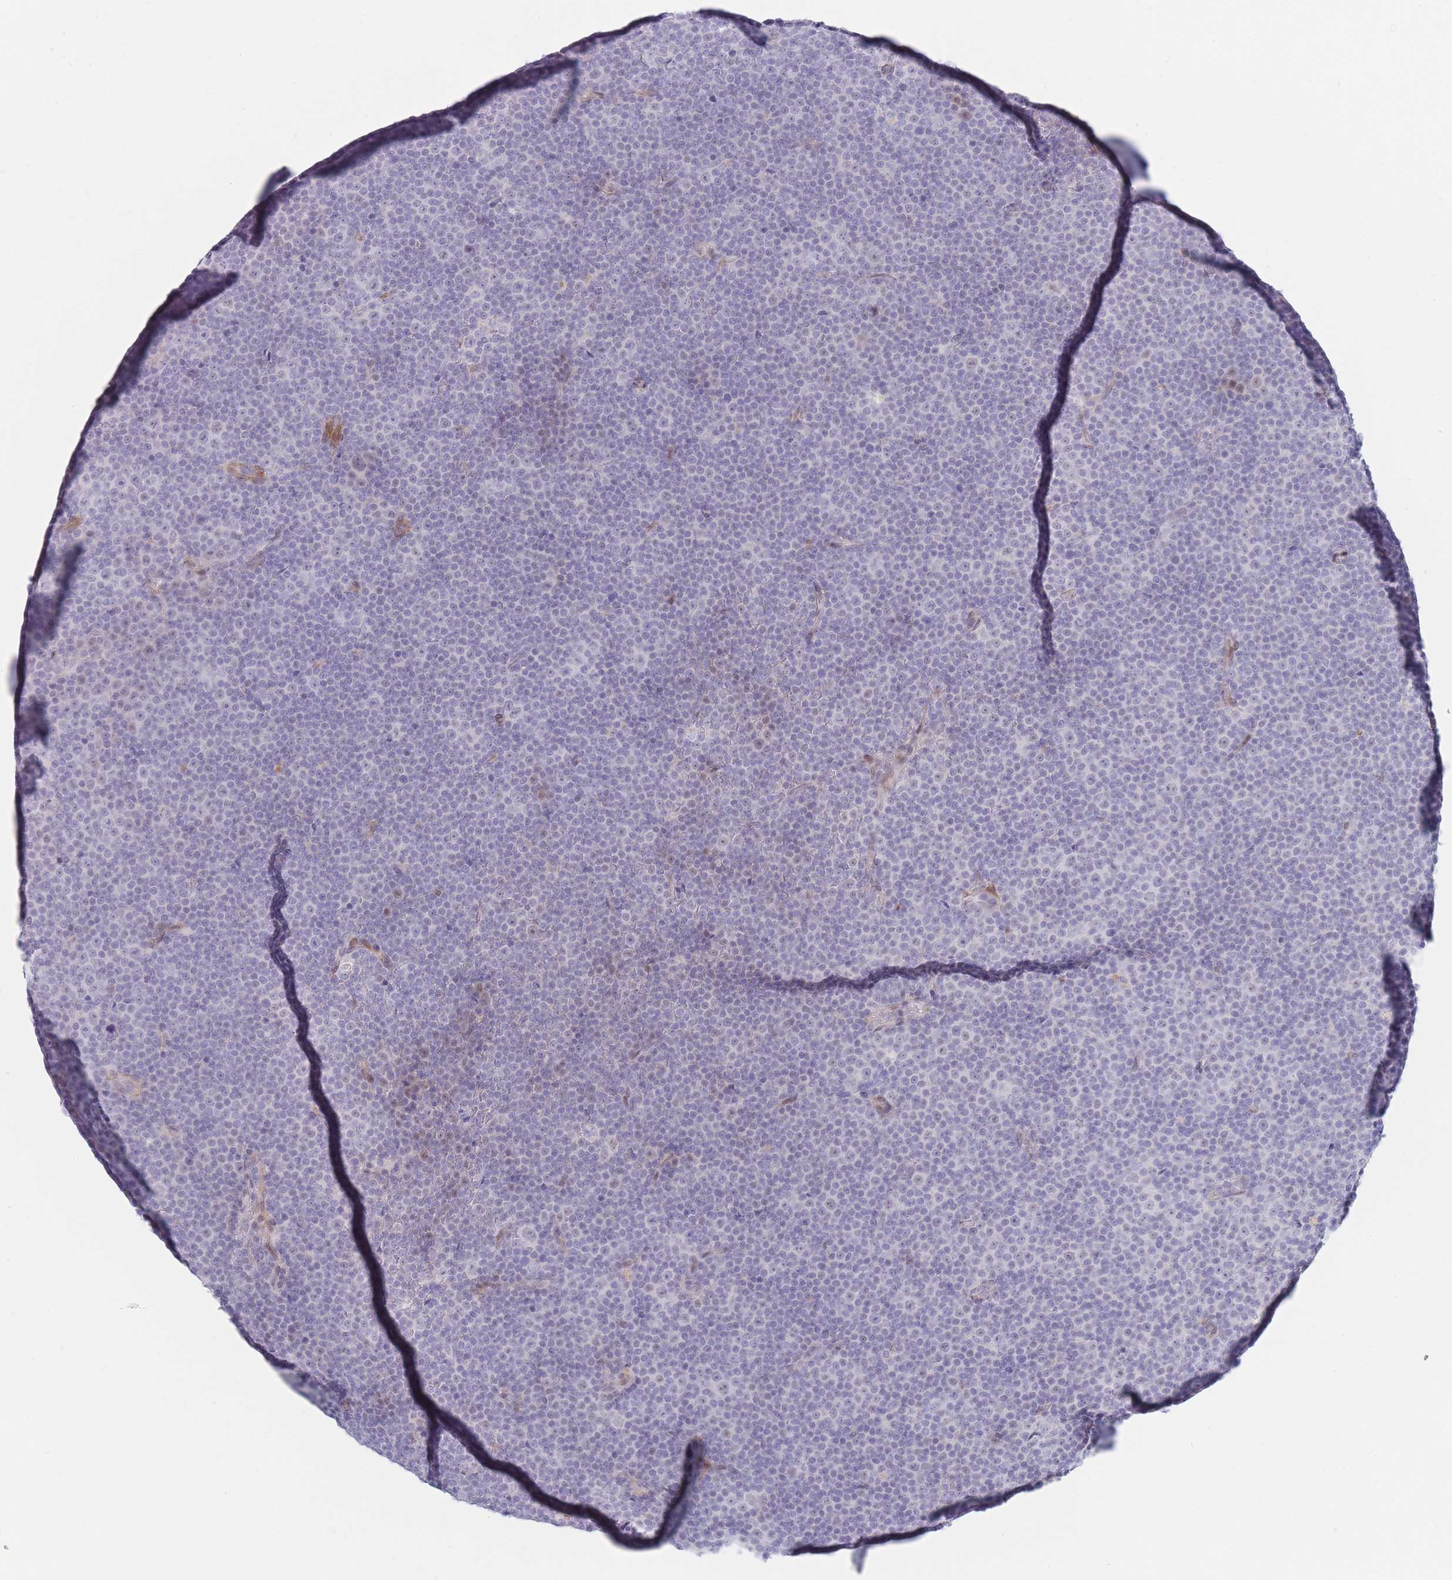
{"staining": {"intensity": "negative", "quantity": "none", "location": "none"}, "tissue": "lymphoma", "cell_type": "Tumor cells", "image_type": "cancer", "snomed": [{"axis": "morphology", "description": "Malignant lymphoma, non-Hodgkin's type, Low grade"}, {"axis": "topography", "description": "Lymph node"}], "caption": "The histopathology image shows no significant positivity in tumor cells of lymphoma. Nuclei are stained in blue.", "gene": "IFNA6", "patient": {"sex": "female", "age": 67}}